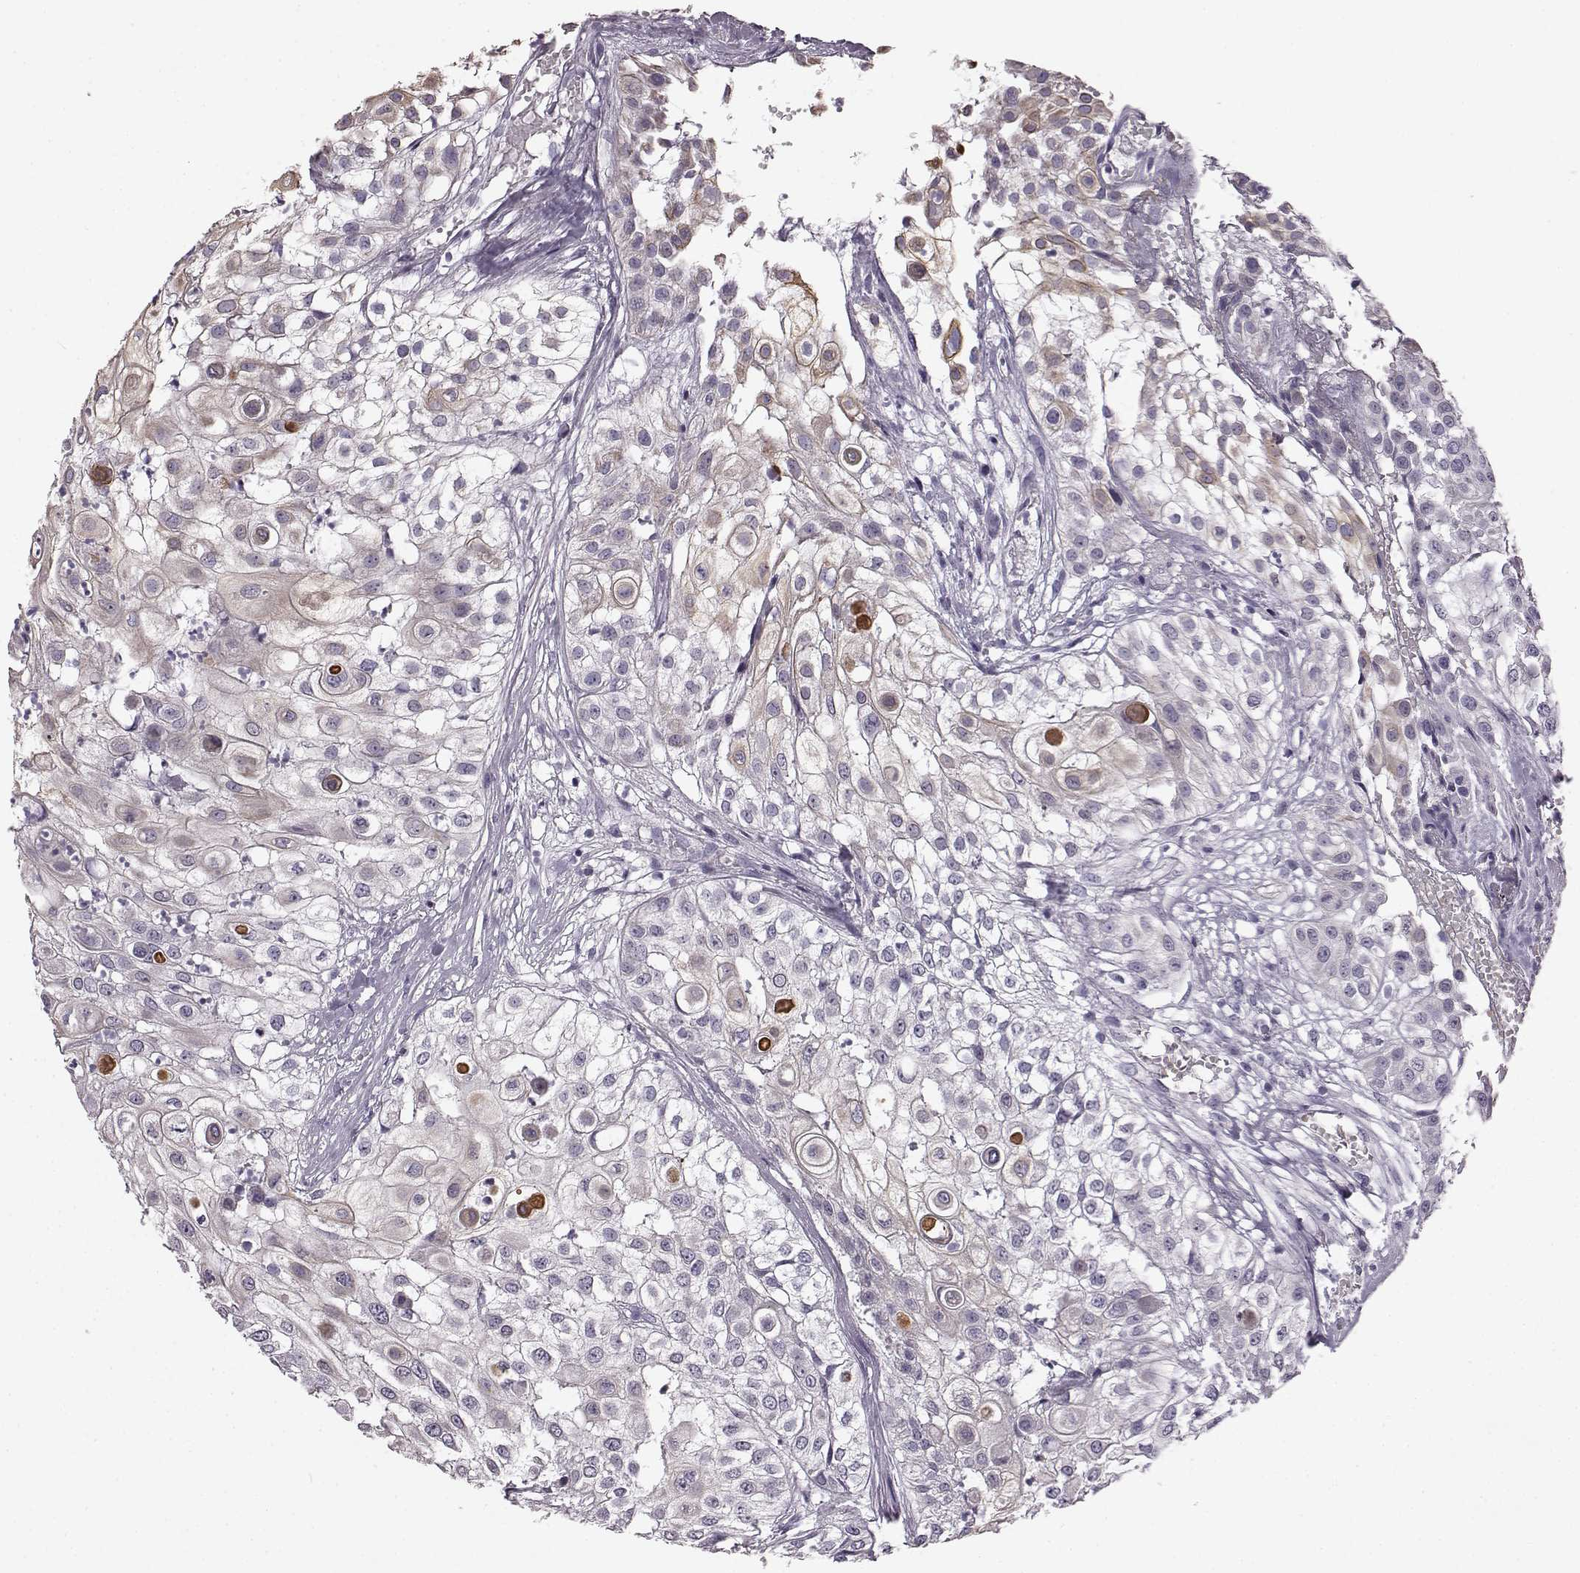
{"staining": {"intensity": "weak", "quantity": "<25%", "location": "cytoplasmic/membranous"}, "tissue": "urothelial cancer", "cell_type": "Tumor cells", "image_type": "cancer", "snomed": [{"axis": "morphology", "description": "Urothelial carcinoma, High grade"}, {"axis": "topography", "description": "Urinary bladder"}], "caption": "IHC image of neoplastic tissue: human urothelial carcinoma (high-grade) stained with DAB demonstrates no significant protein staining in tumor cells.", "gene": "ODAD4", "patient": {"sex": "female", "age": 79}}